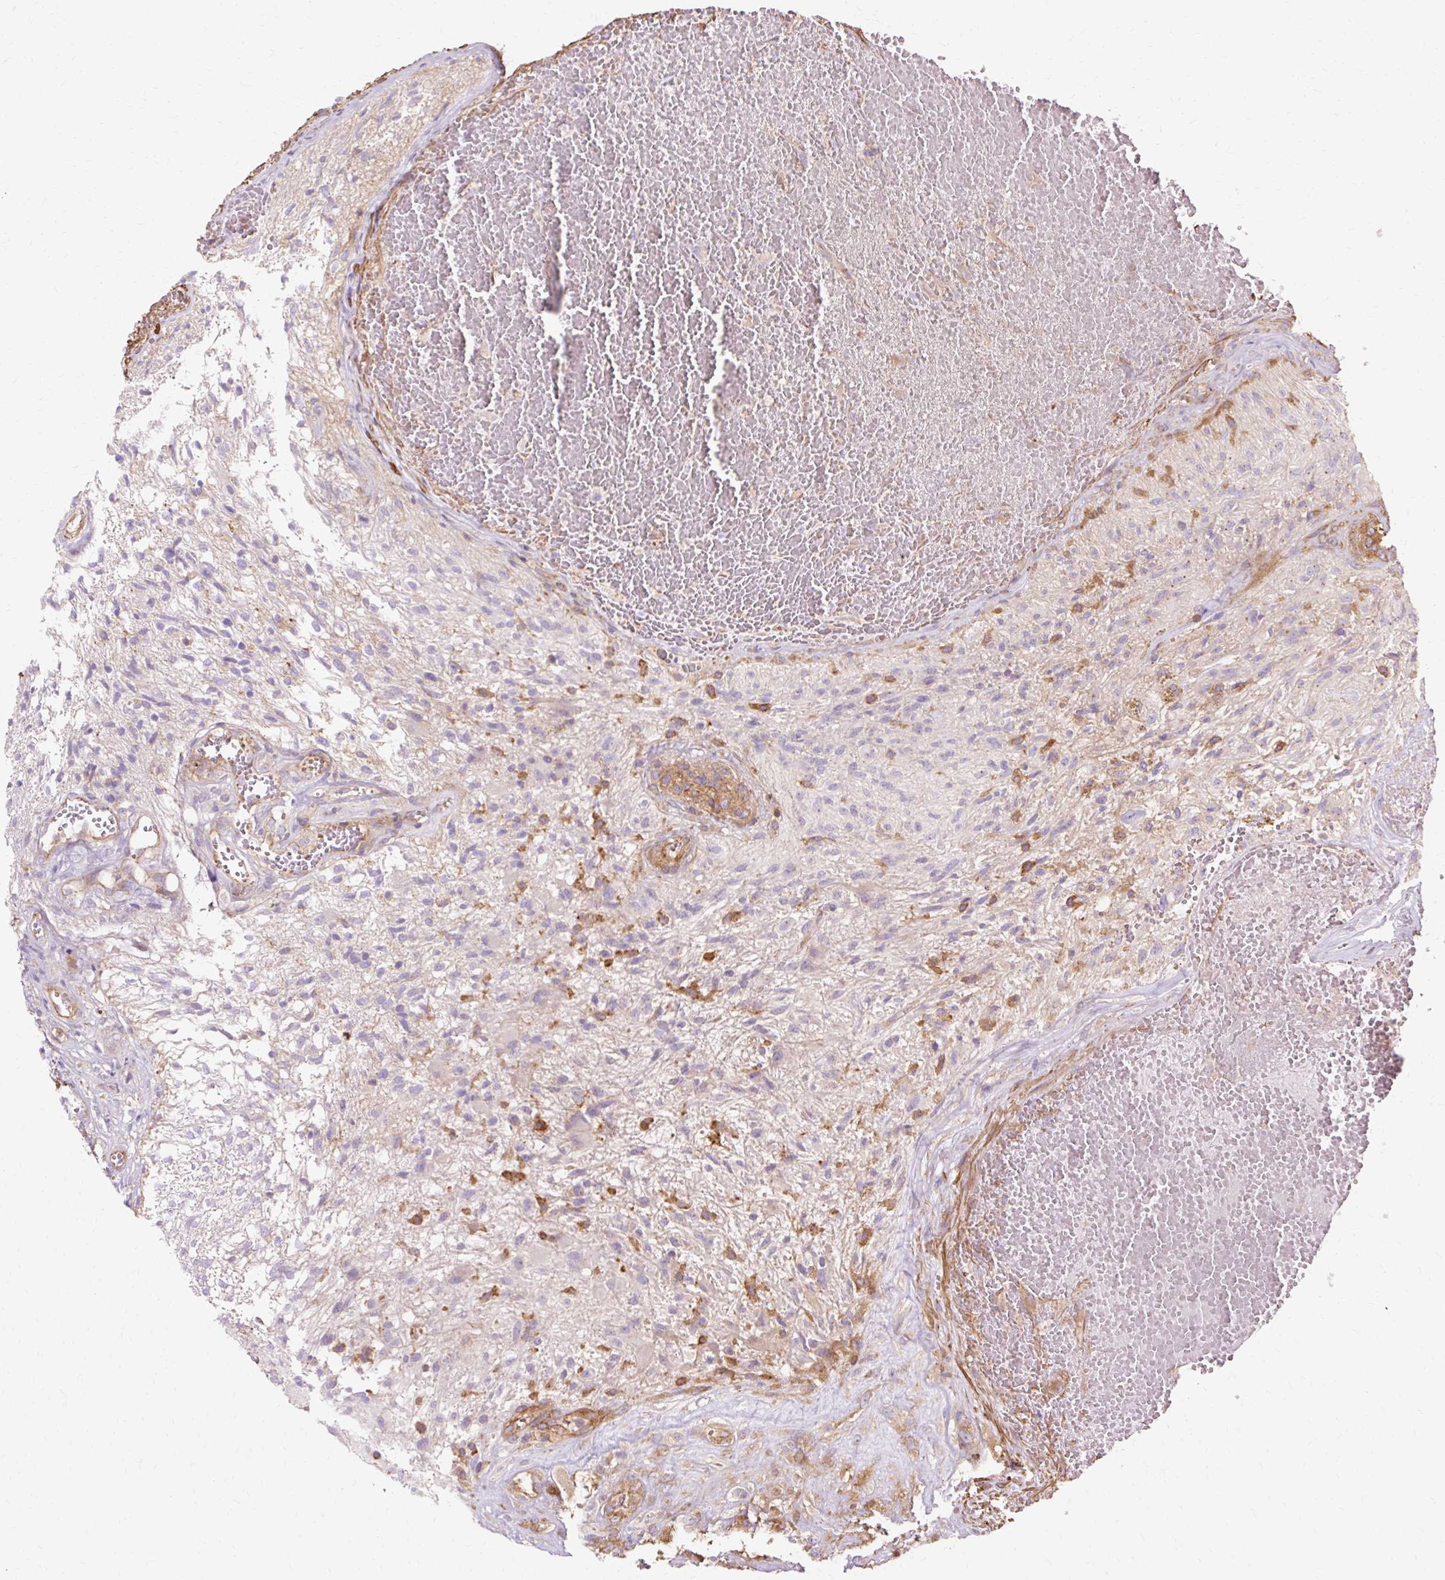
{"staining": {"intensity": "negative", "quantity": "none", "location": "none"}, "tissue": "glioma", "cell_type": "Tumor cells", "image_type": "cancer", "snomed": [{"axis": "morphology", "description": "Glioma, malignant, High grade"}, {"axis": "topography", "description": "Brain"}], "caption": "Micrograph shows no significant protein positivity in tumor cells of malignant high-grade glioma.", "gene": "TBC1D2B", "patient": {"sex": "male", "age": 56}}